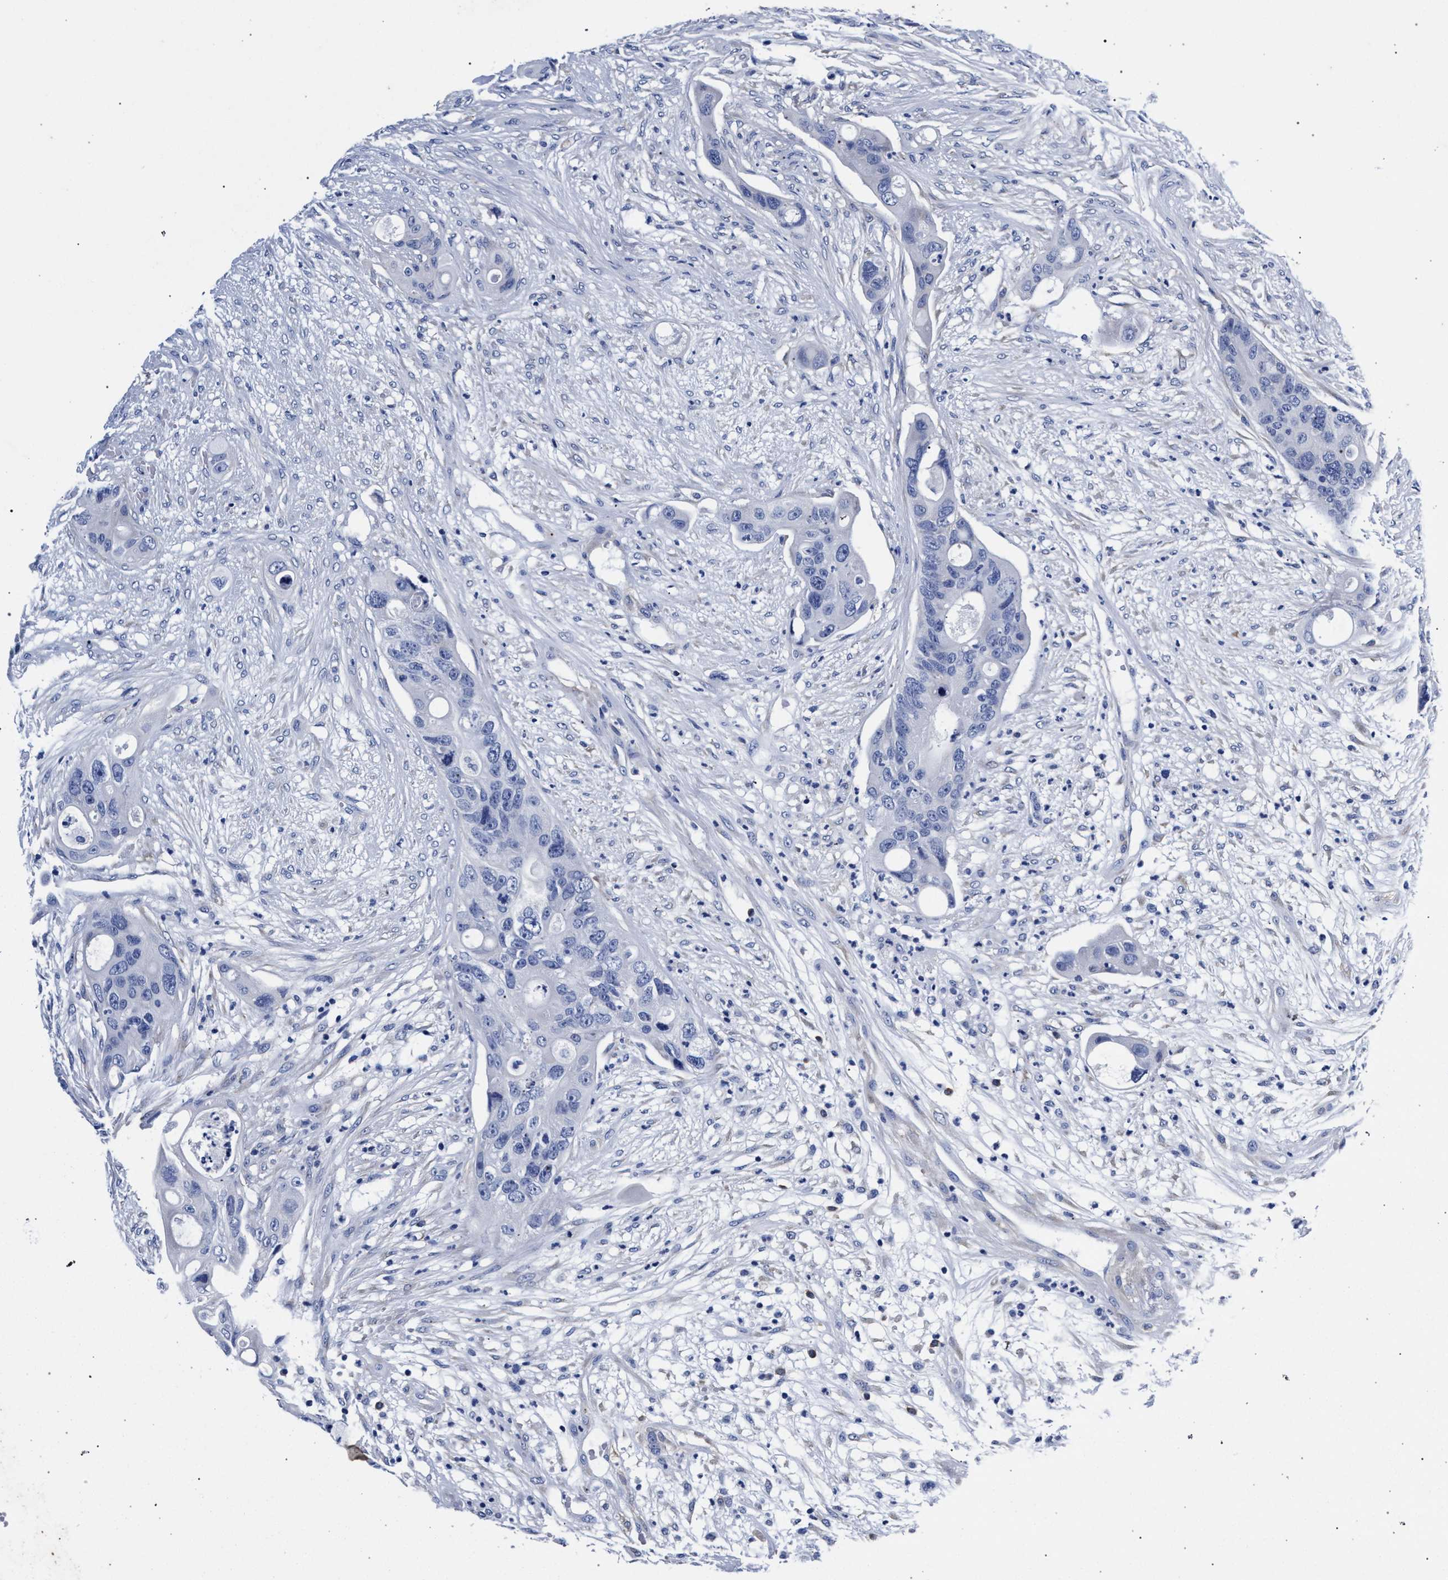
{"staining": {"intensity": "negative", "quantity": "none", "location": "none"}, "tissue": "colorectal cancer", "cell_type": "Tumor cells", "image_type": "cancer", "snomed": [{"axis": "morphology", "description": "Adenocarcinoma, NOS"}, {"axis": "topography", "description": "Colon"}], "caption": "IHC micrograph of colorectal adenocarcinoma stained for a protein (brown), which exhibits no positivity in tumor cells.", "gene": "AKAP4", "patient": {"sex": "female", "age": 57}}